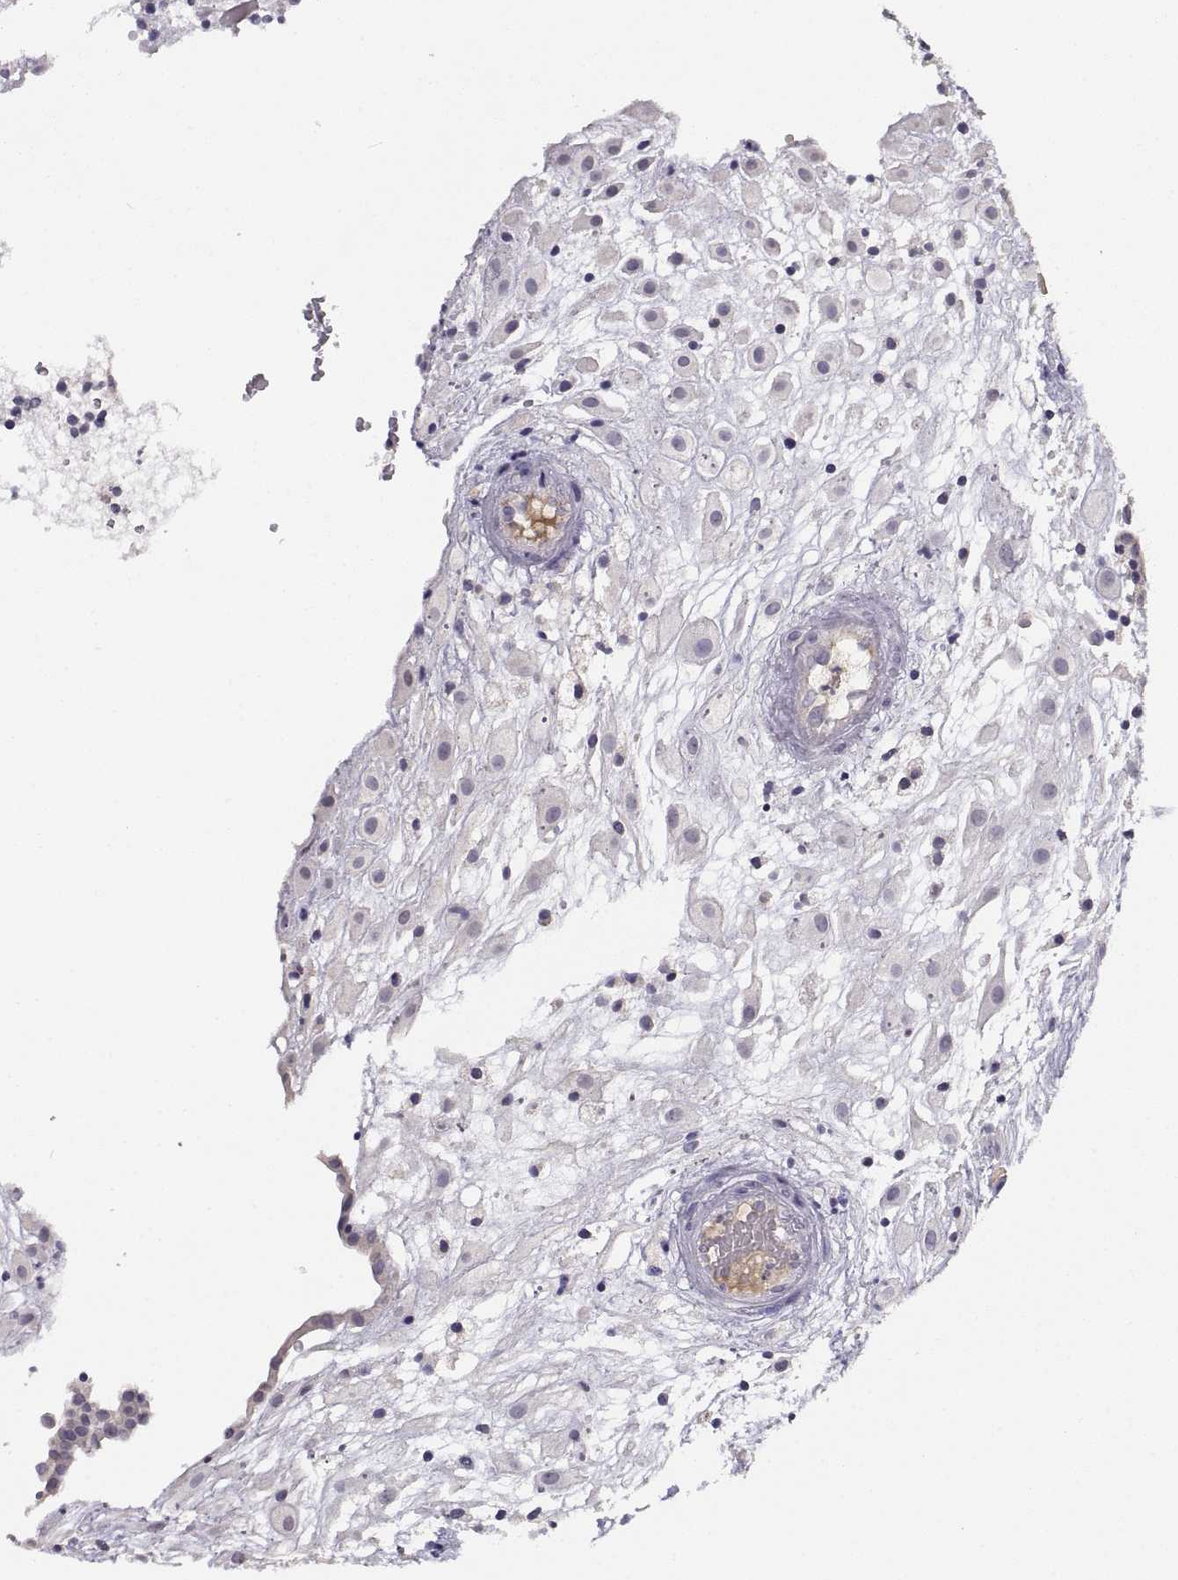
{"staining": {"intensity": "negative", "quantity": "none", "location": "none"}, "tissue": "placenta", "cell_type": "Decidual cells", "image_type": "normal", "snomed": [{"axis": "morphology", "description": "Normal tissue, NOS"}, {"axis": "topography", "description": "Placenta"}], "caption": "Placenta stained for a protein using IHC exhibits no staining decidual cells.", "gene": "NMNAT2", "patient": {"sex": "female", "age": 24}}